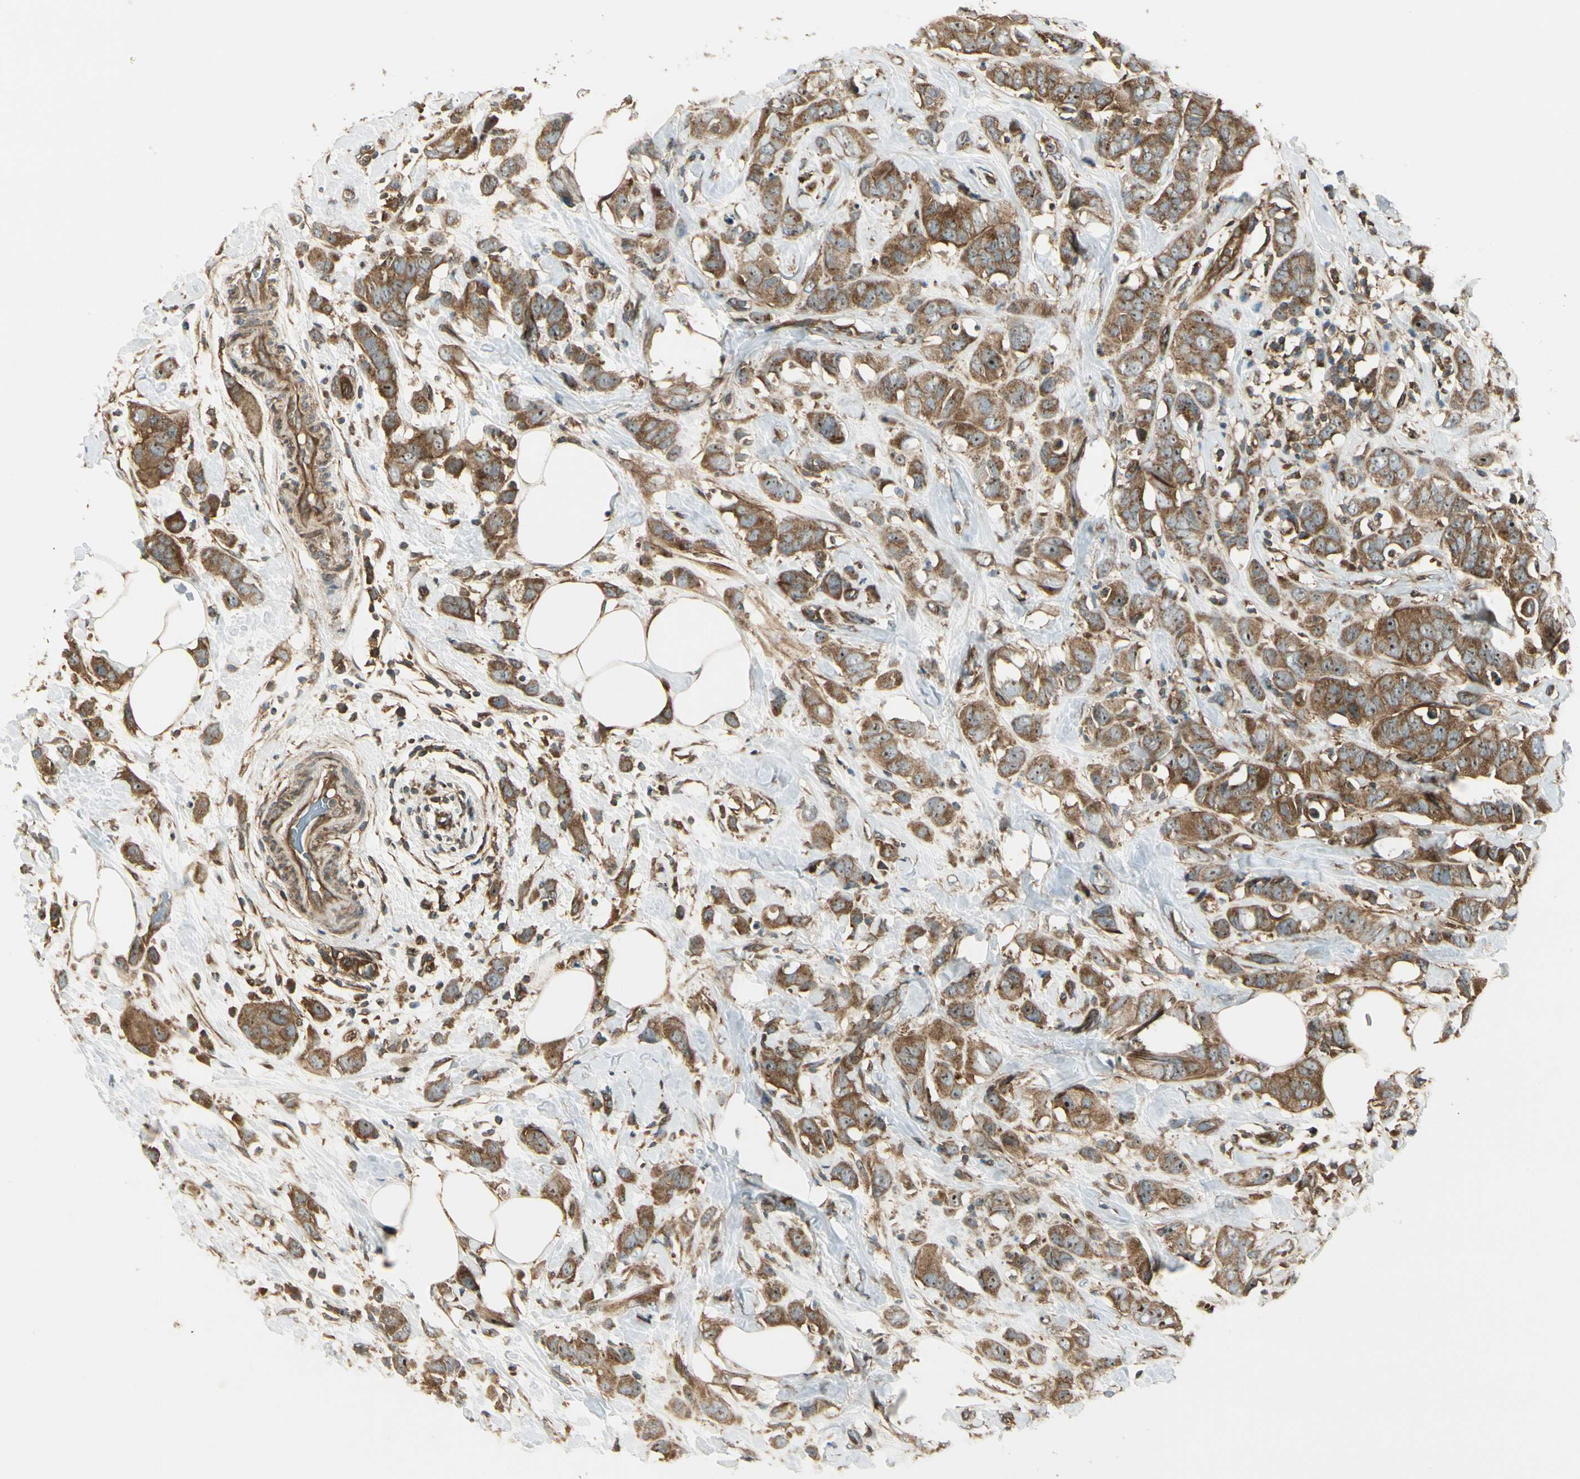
{"staining": {"intensity": "strong", "quantity": ">75%", "location": "cytoplasmic/membranous"}, "tissue": "breast cancer", "cell_type": "Tumor cells", "image_type": "cancer", "snomed": [{"axis": "morphology", "description": "Normal tissue, NOS"}, {"axis": "morphology", "description": "Duct carcinoma"}, {"axis": "topography", "description": "Breast"}], "caption": "Protein expression analysis of human breast invasive ductal carcinoma reveals strong cytoplasmic/membranous expression in approximately >75% of tumor cells.", "gene": "FKBP15", "patient": {"sex": "female", "age": 50}}